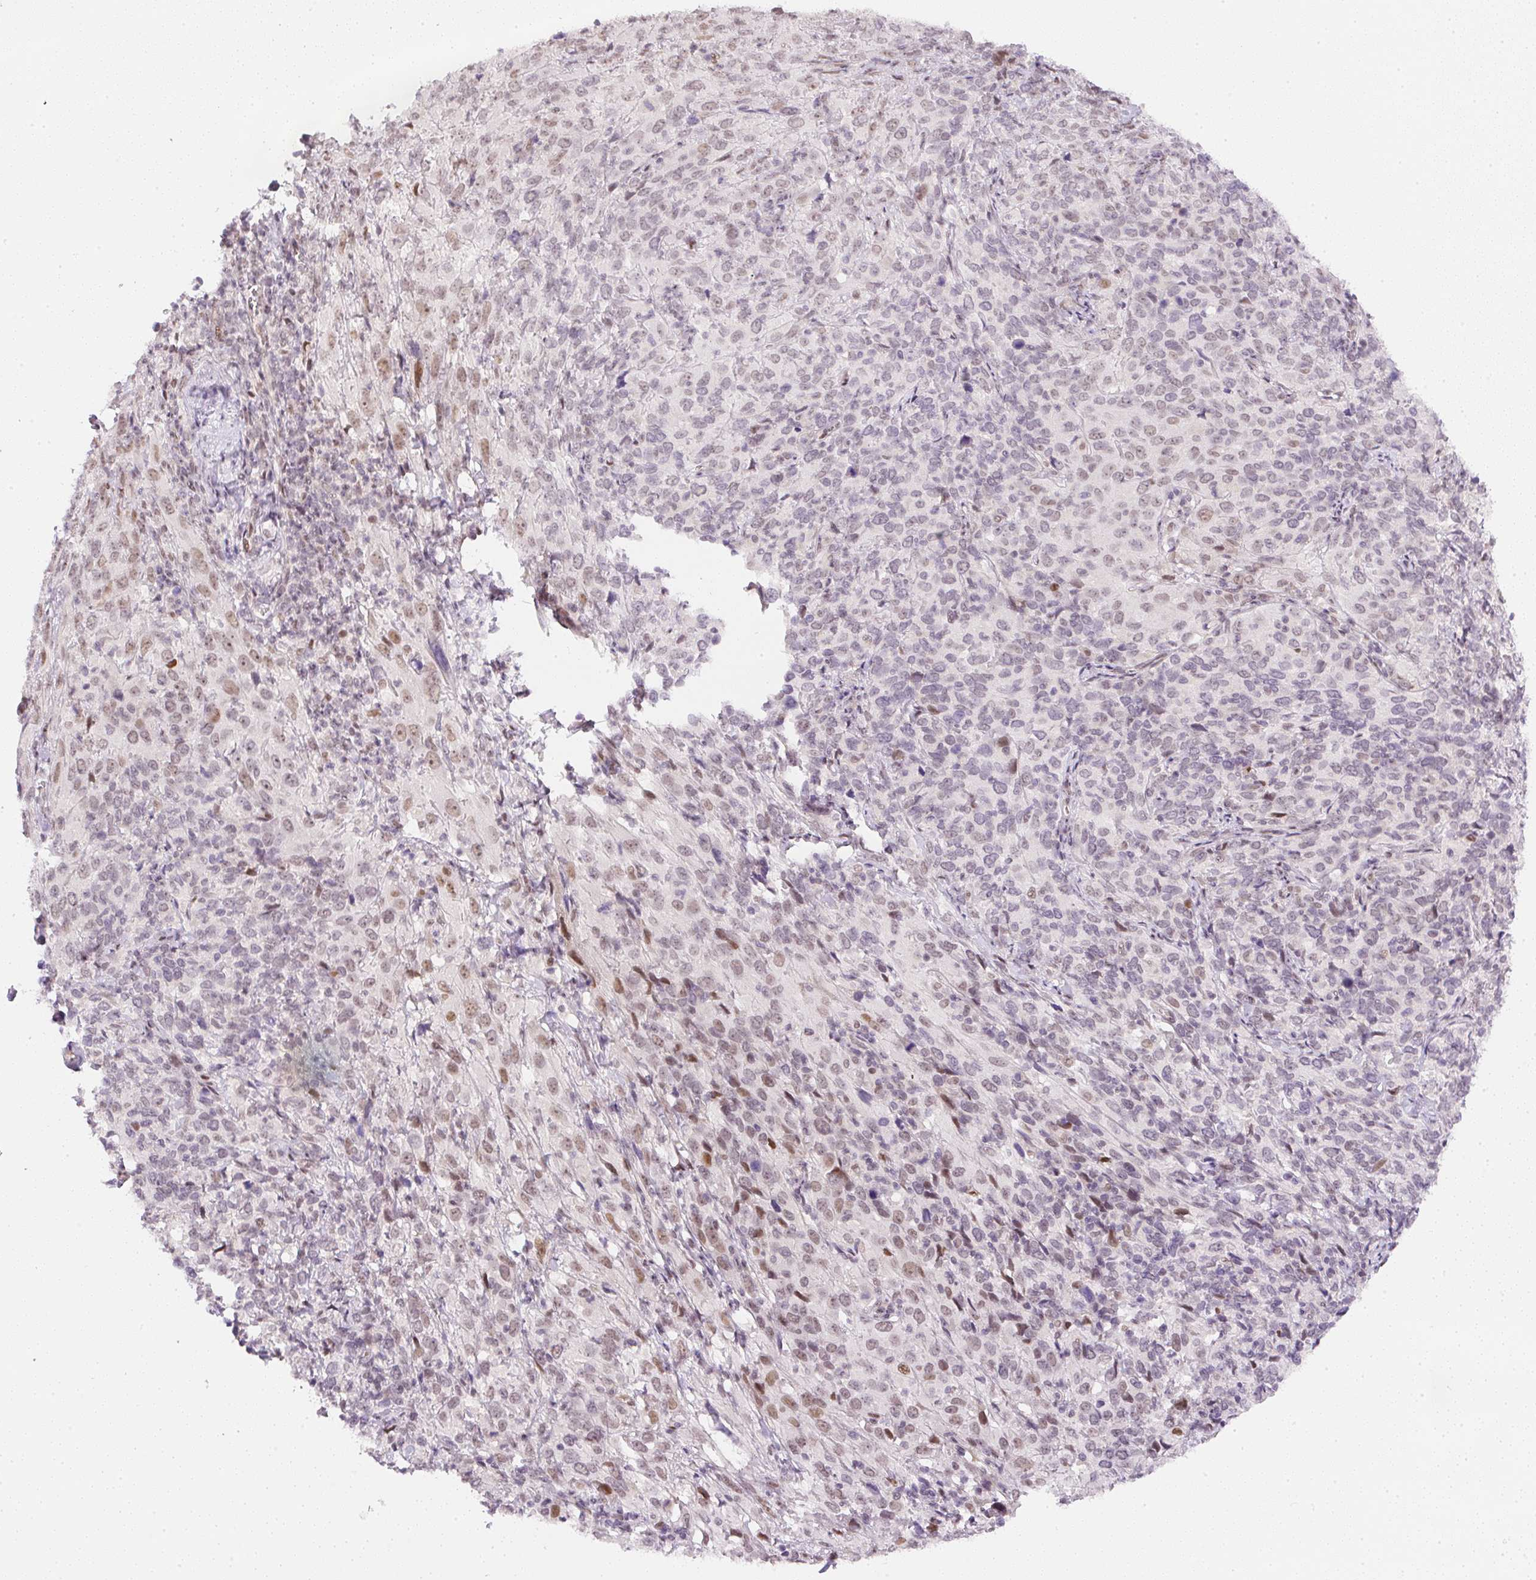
{"staining": {"intensity": "weak", "quantity": "25%-75%", "location": "nuclear"}, "tissue": "cervical cancer", "cell_type": "Tumor cells", "image_type": "cancer", "snomed": [{"axis": "morphology", "description": "Squamous cell carcinoma, NOS"}, {"axis": "topography", "description": "Cervix"}], "caption": "A photomicrograph showing weak nuclear staining in about 25%-75% of tumor cells in cervical cancer (squamous cell carcinoma), as visualized by brown immunohistochemical staining.", "gene": "DPPA4", "patient": {"sex": "female", "age": 51}}